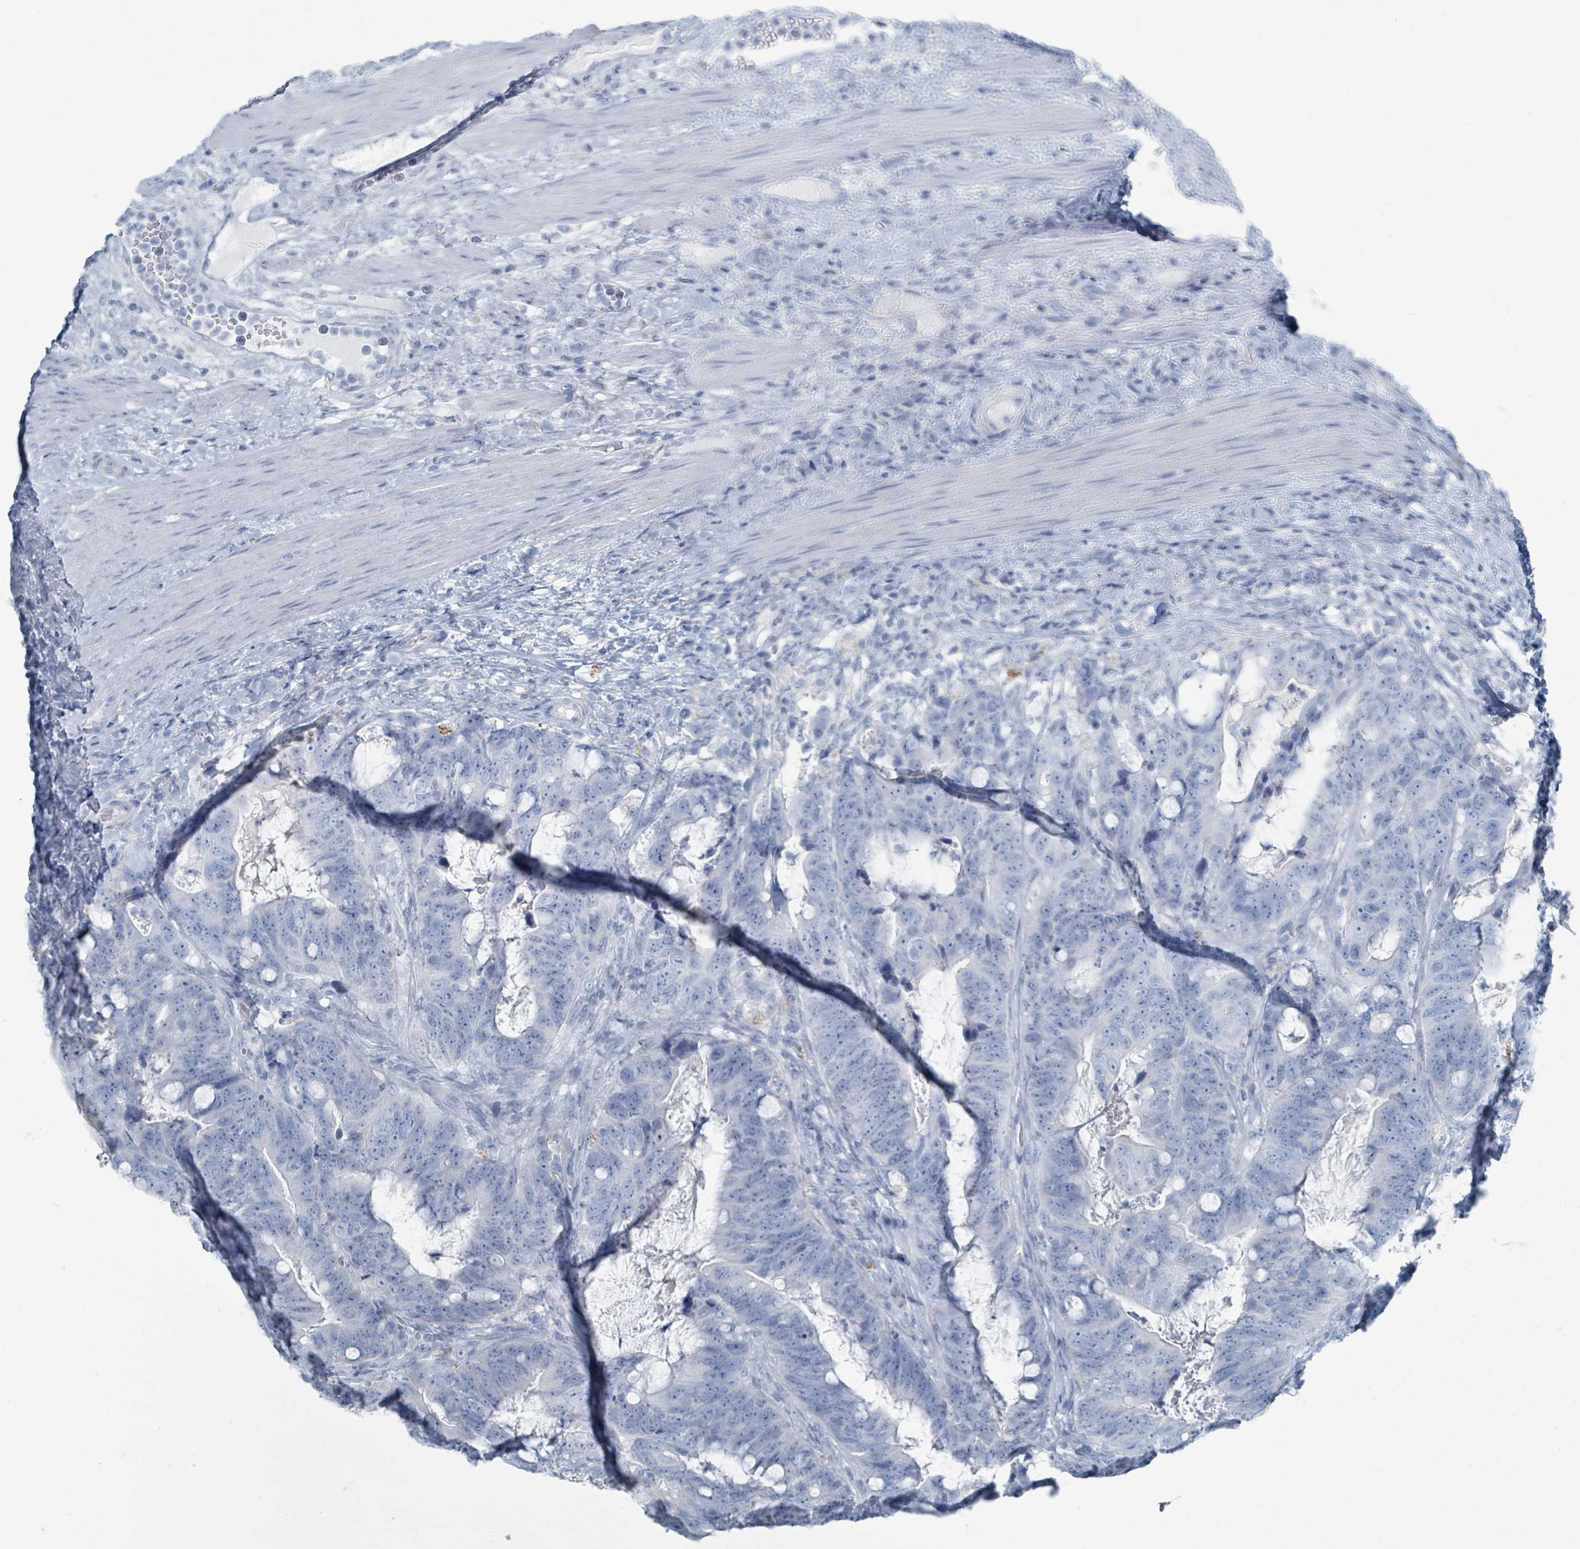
{"staining": {"intensity": "negative", "quantity": "none", "location": "none"}, "tissue": "colorectal cancer", "cell_type": "Tumor cells", "image_type": "cancer", "snomed": [{"axis": "morphology", "description": "Adenocarcinoma, NOS"}, {"axis": "topography", "description": "Colon"}], "caption": "High power microscopy image of an immunohistochemistry micrograph of colorectal cancer (adenocarcinoma), revealing no significant positivity in tumor cells.", "gene": "GAMT", "patient": {"sex": "female", "age": 82}}